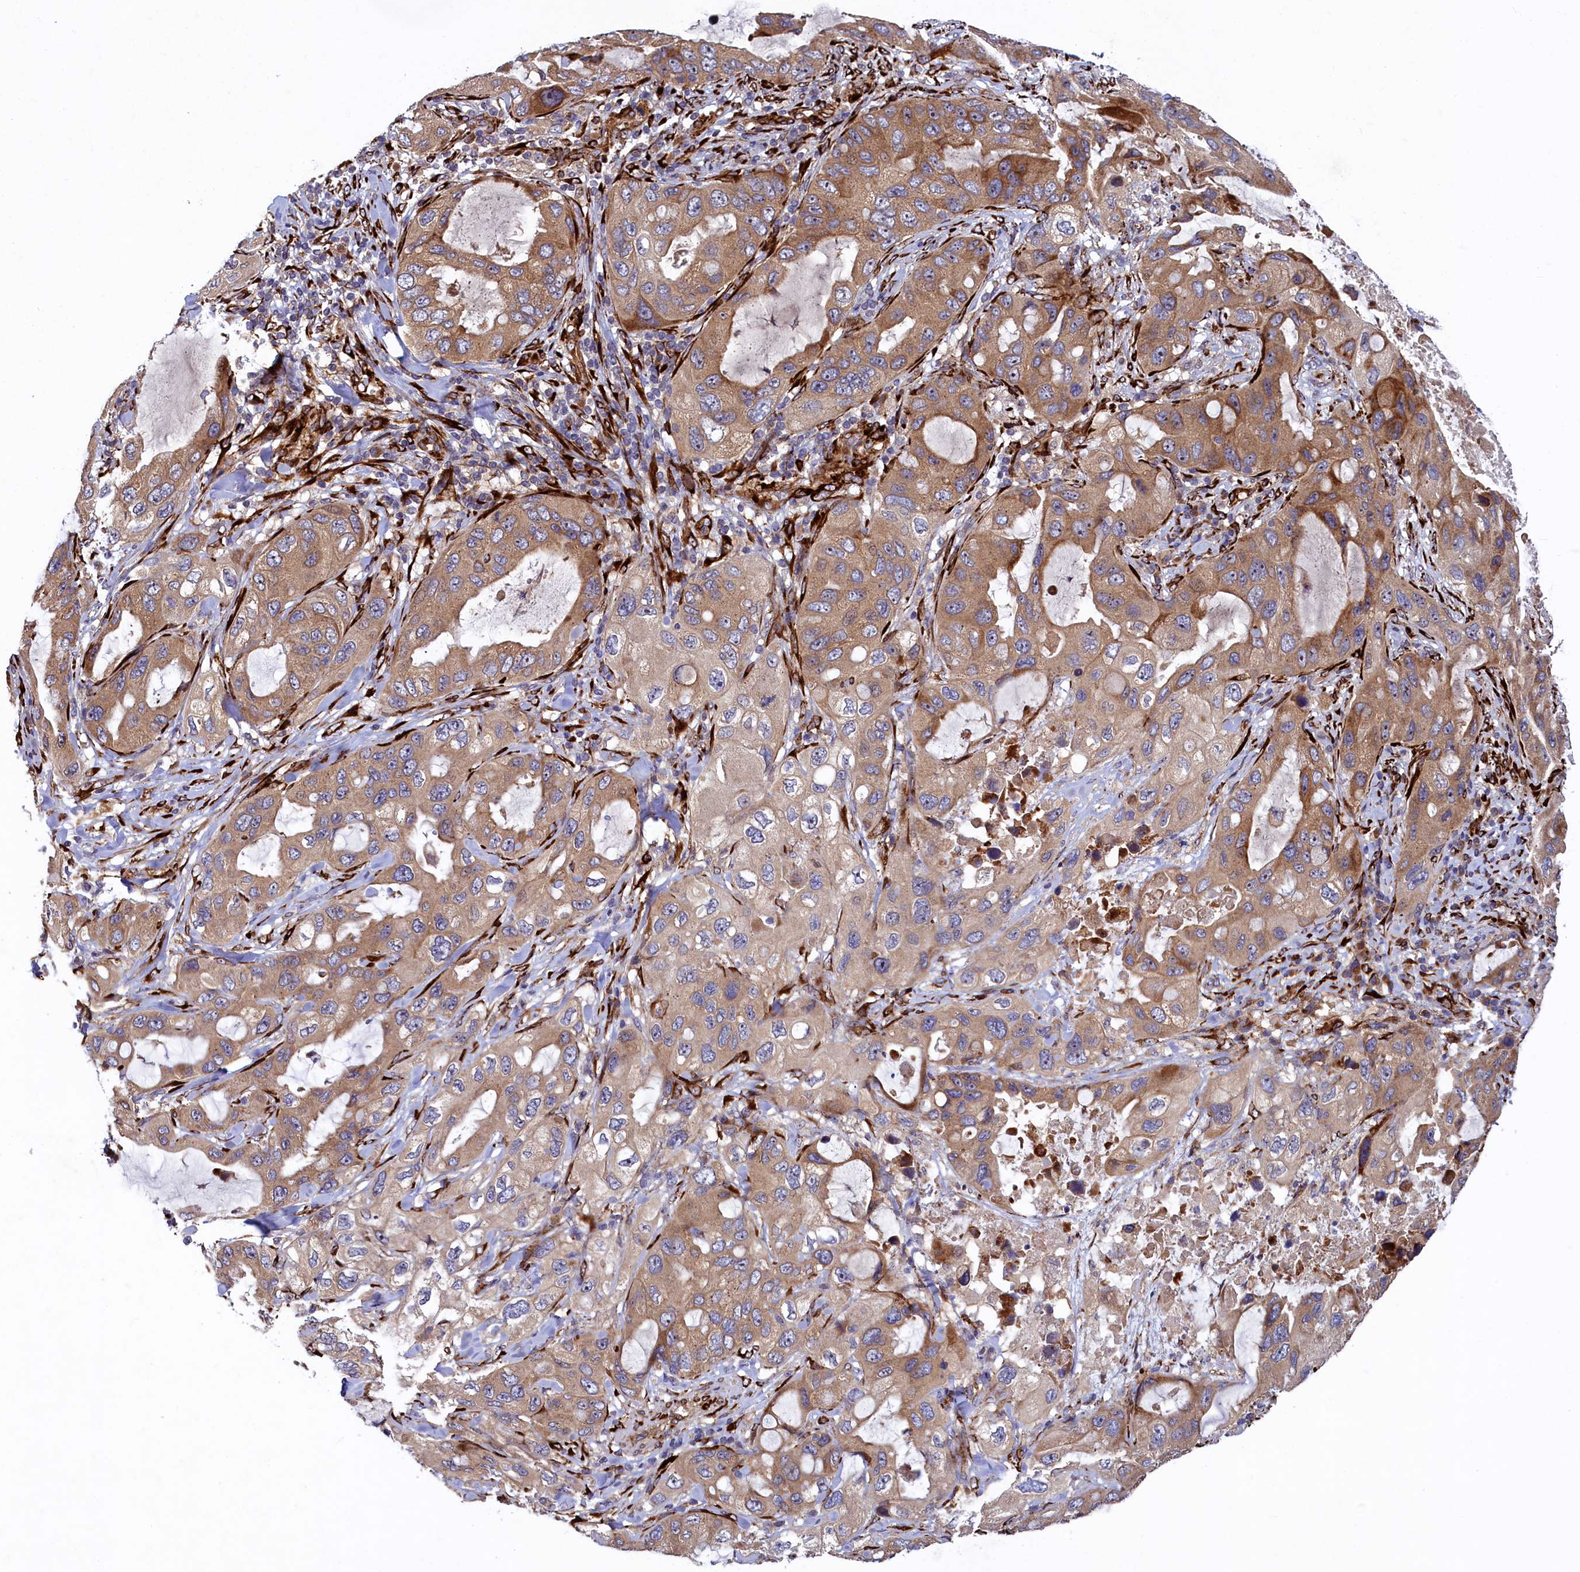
{"staining": {"intensity": "moderate", "quantity": ">75%", "location": "cytoplasmic/membranous"}, "tissue": "lung cancer", "cell_type": "Tumor cells", "image_type": "cancer", "snomed": [{"axis": "morphology", "description": "Squamous cell carcinoma, NOS"}, {"axis": "topography", "description": "Lung"}], "caption": "Immunohistochemistry of lung squamous cell carcinoma shows medium levels of moderate cytoplasmic/membranous expression in about >75% of tumor cells. (DAB (3,3'-diaminobenzidine) = brown stain, brightfield microscopy at high magnification).", "gene": "ARRDC4", "patient": {"sex": "female", "age": 73}}